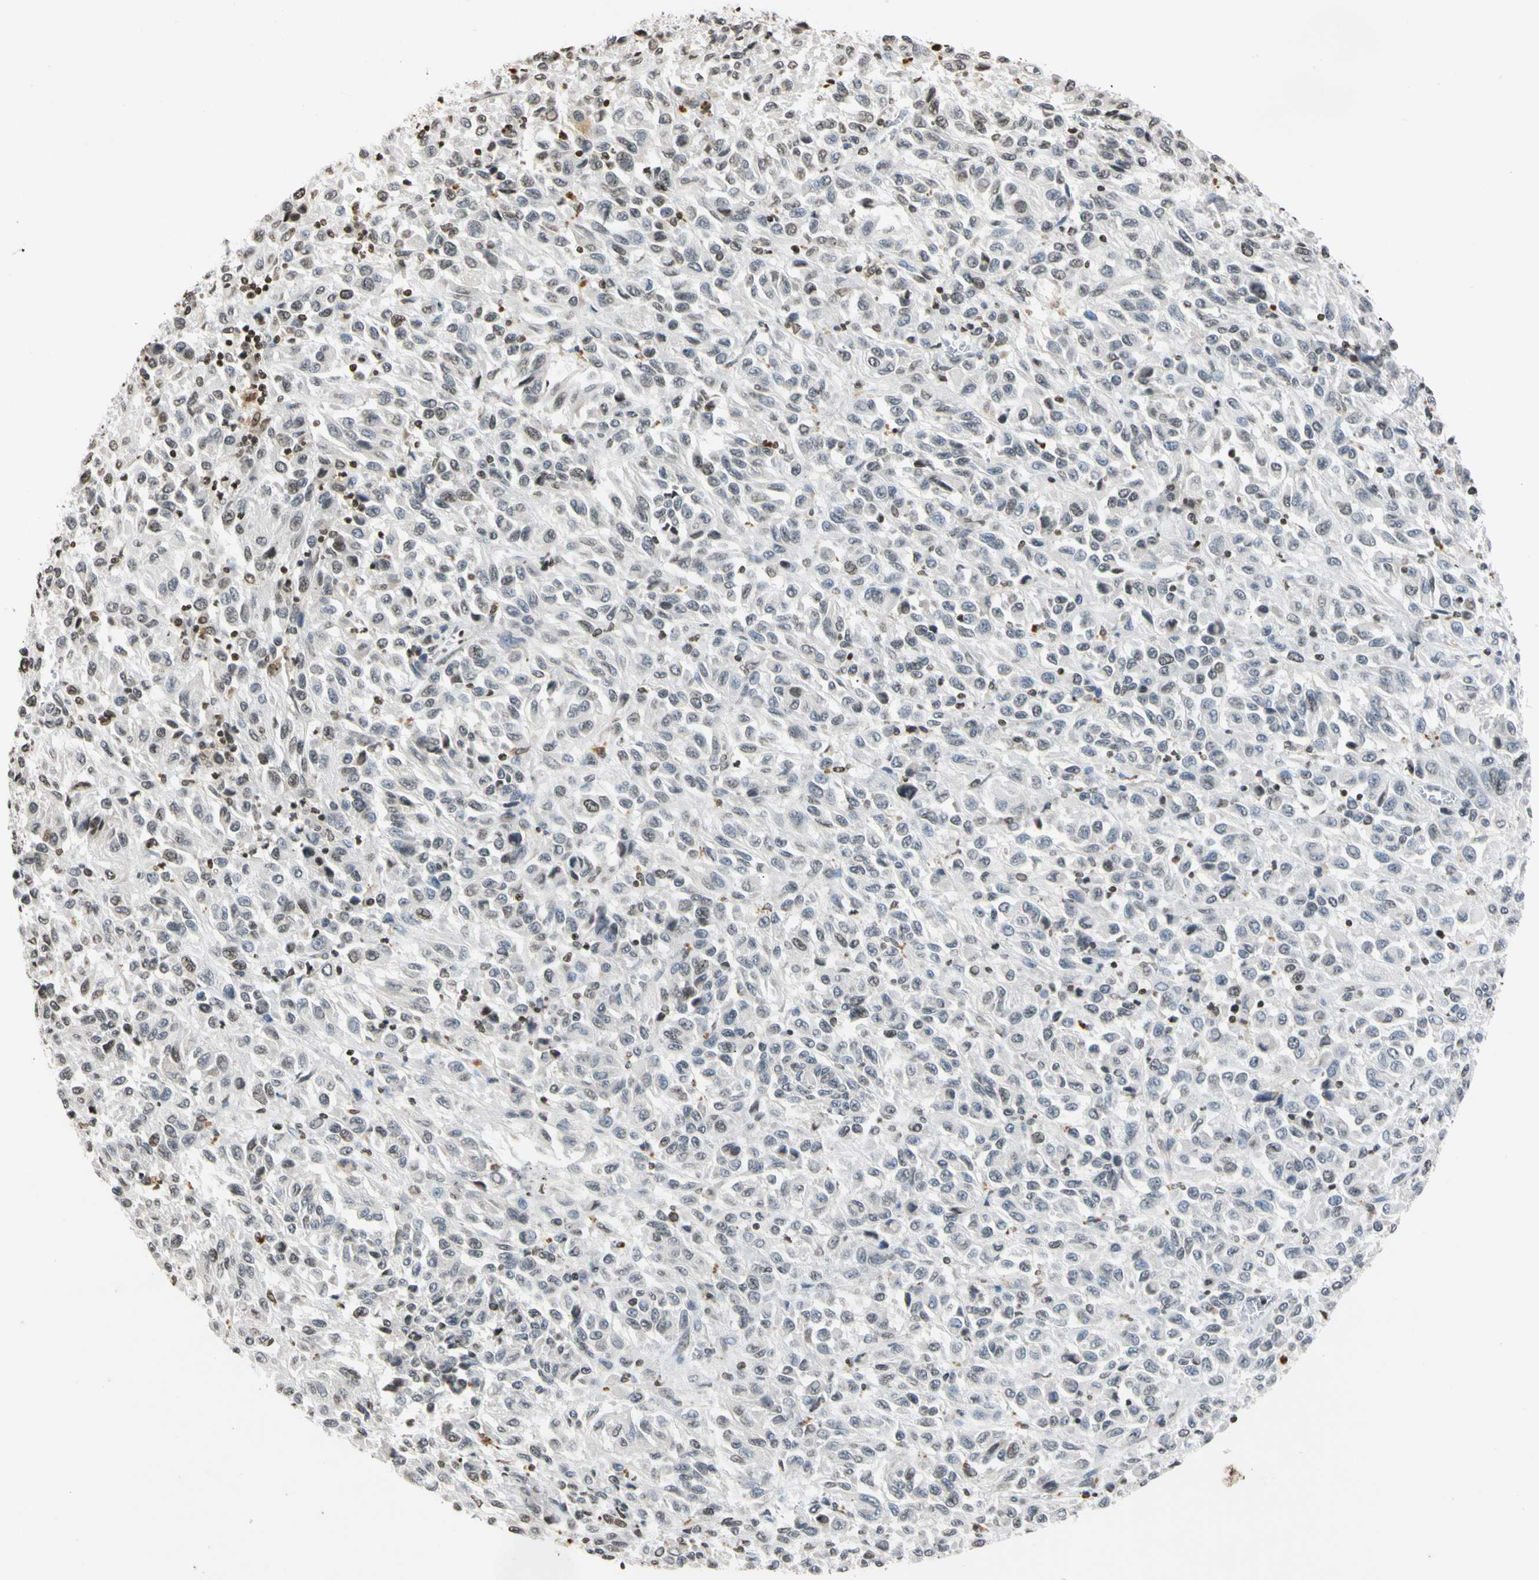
{"staining": {"intensity": "negative", "quantity": "none", "location": "none"}, "tissue": "melanoma", "cell_type": "Tumor cells", "image_type": "cancer", "snomed": [{"axis": "morphology", "description": "Malignant melanoma, Metastatic site"}, {"axis": "topography", "description": "Lung"}], "caption": "This is an IHC micrograph of human melanoma. There is no expression in tumor cells.", "gene": "GPX4", "patient": {"sex": "male", "age": 64}}